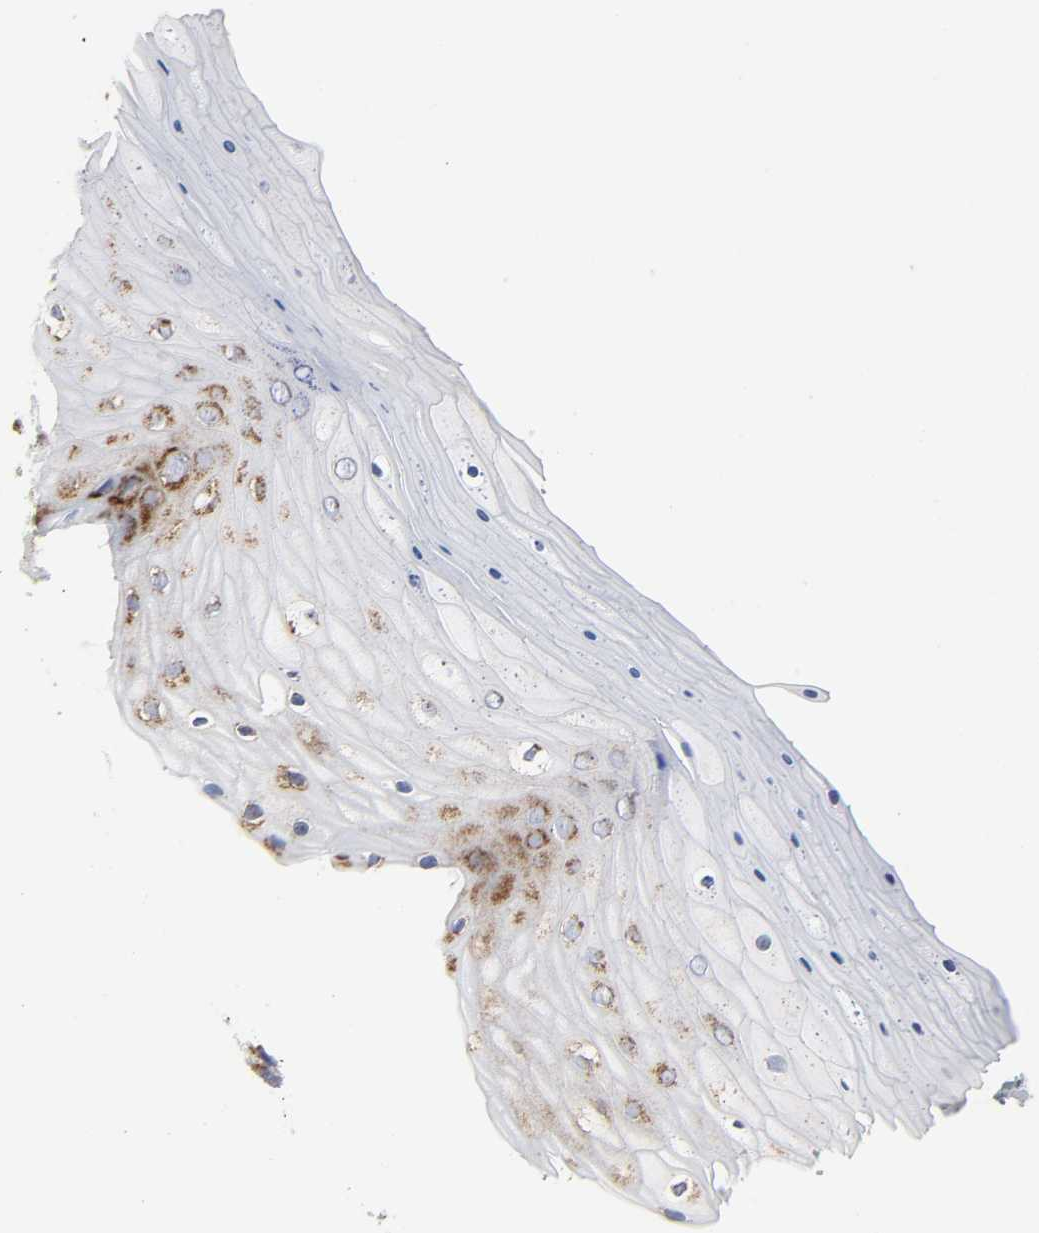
{"staining": {"intensity": "strong", "quantity": ">75%", "location": "cytoplasmic/membranous"}, "tissue": "cervix", "cell_type": "Glandular cells", "image_type": "normal", "snomed": [{"axis": "morphology", "description": "Normal tissue, NOS"}, {"axis": "topography", "description": "Cervix"}], "caption": "Immunohistochemistry (IHC) (DAB) staining of benign human cervix shows strong cytoplasmic/membranous protein expression in about >75% of glandular cells.", "gene": "CYCS", "patient": {"sex": "female", "age": 55}}